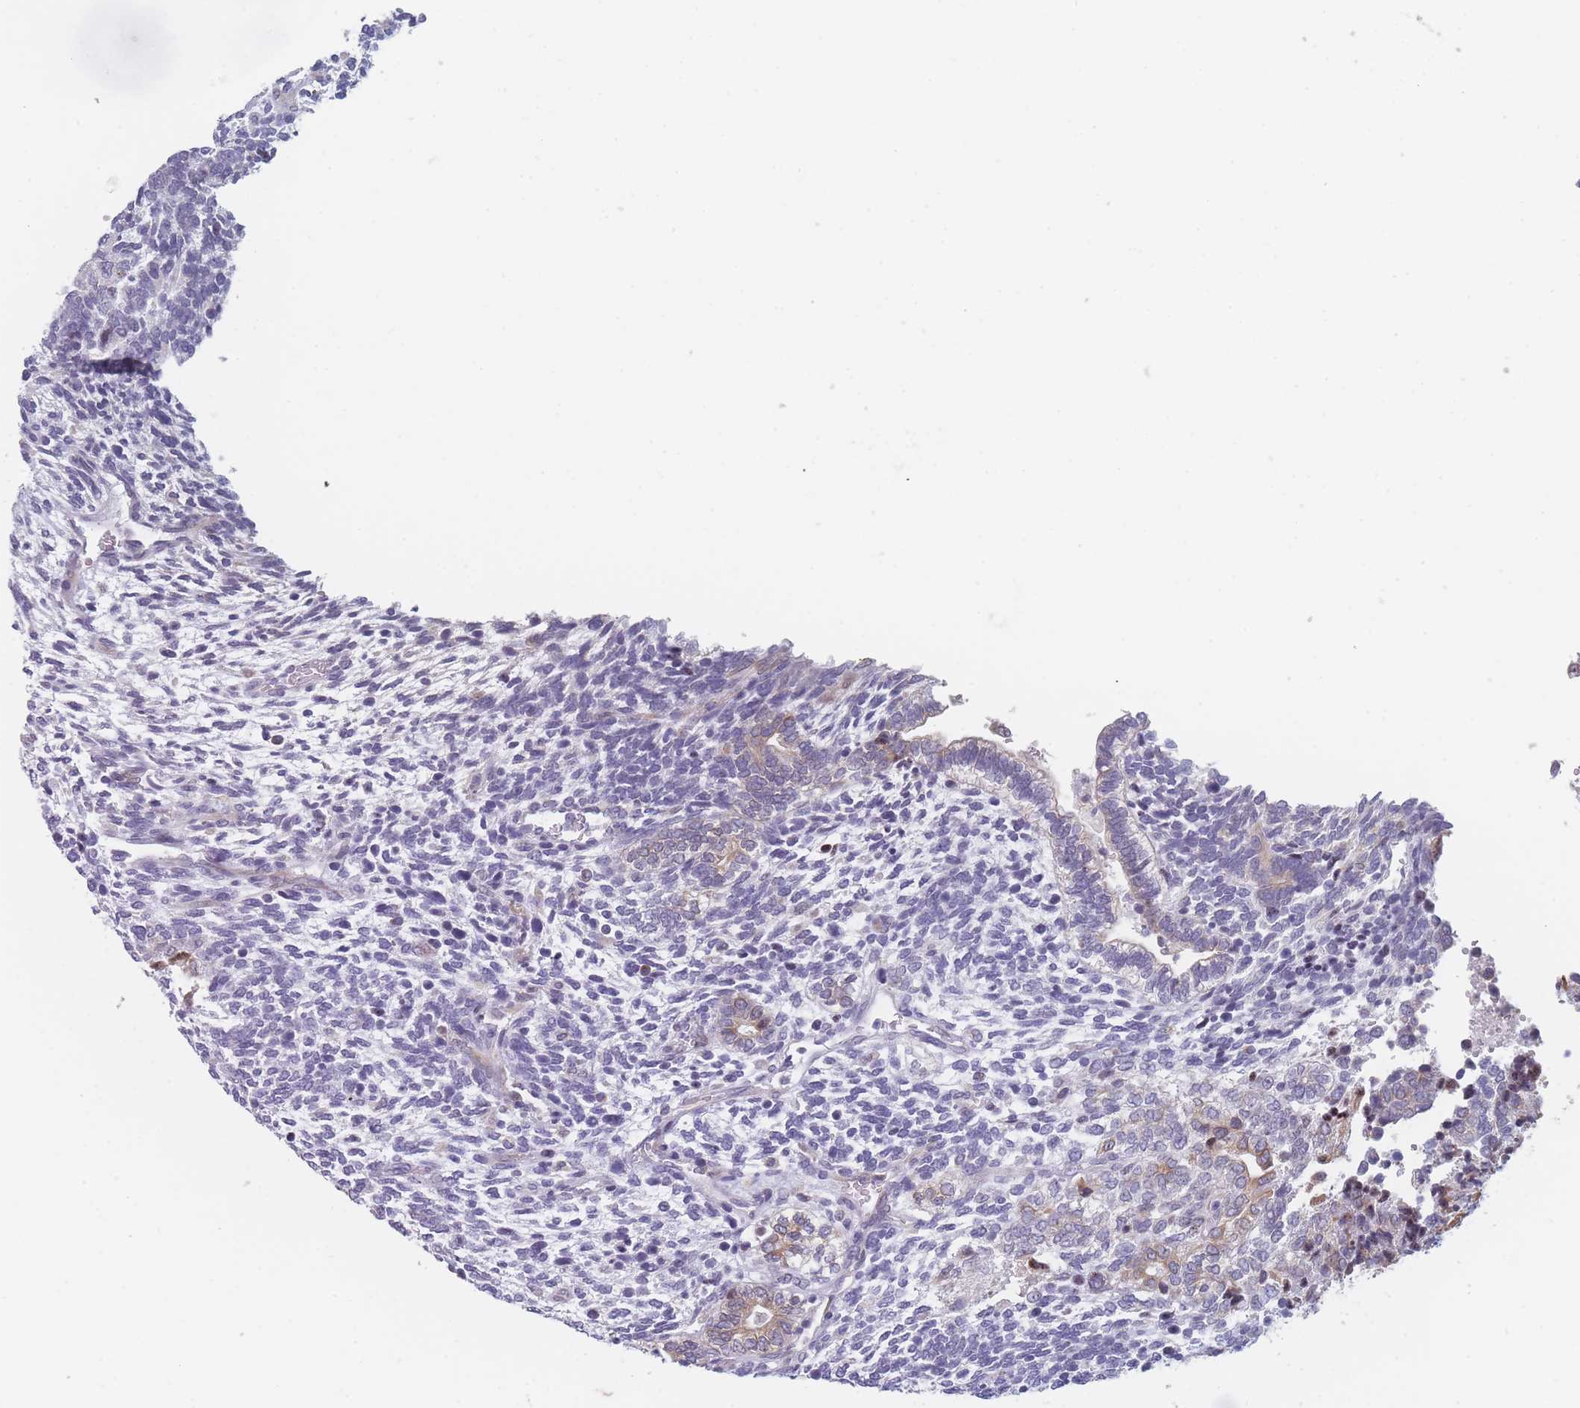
{"staining": {"intensity": "weak", "quantity": "<25%", "location": "cytoplasmic/membranous"}, "tissue": "testis cancer", "cell_type": "Tumor cells", "image_type": "cancer", "snomed": [{"axis": "morphology", "description": "Carcinoma, Embryonal, NOS"}, {"axis": "topography", "description": "Testis"}], "caption": "This photomicrograph is of testis embryonal carcinoma stained with immunohistochemistry to label a protein in brown with the nuclei are counter-stained blue. There is no staining in tumor cells. Nuclei are stained in blue.", "gene": "TMED10", "patient": {"sex": "male", "age": 23}}